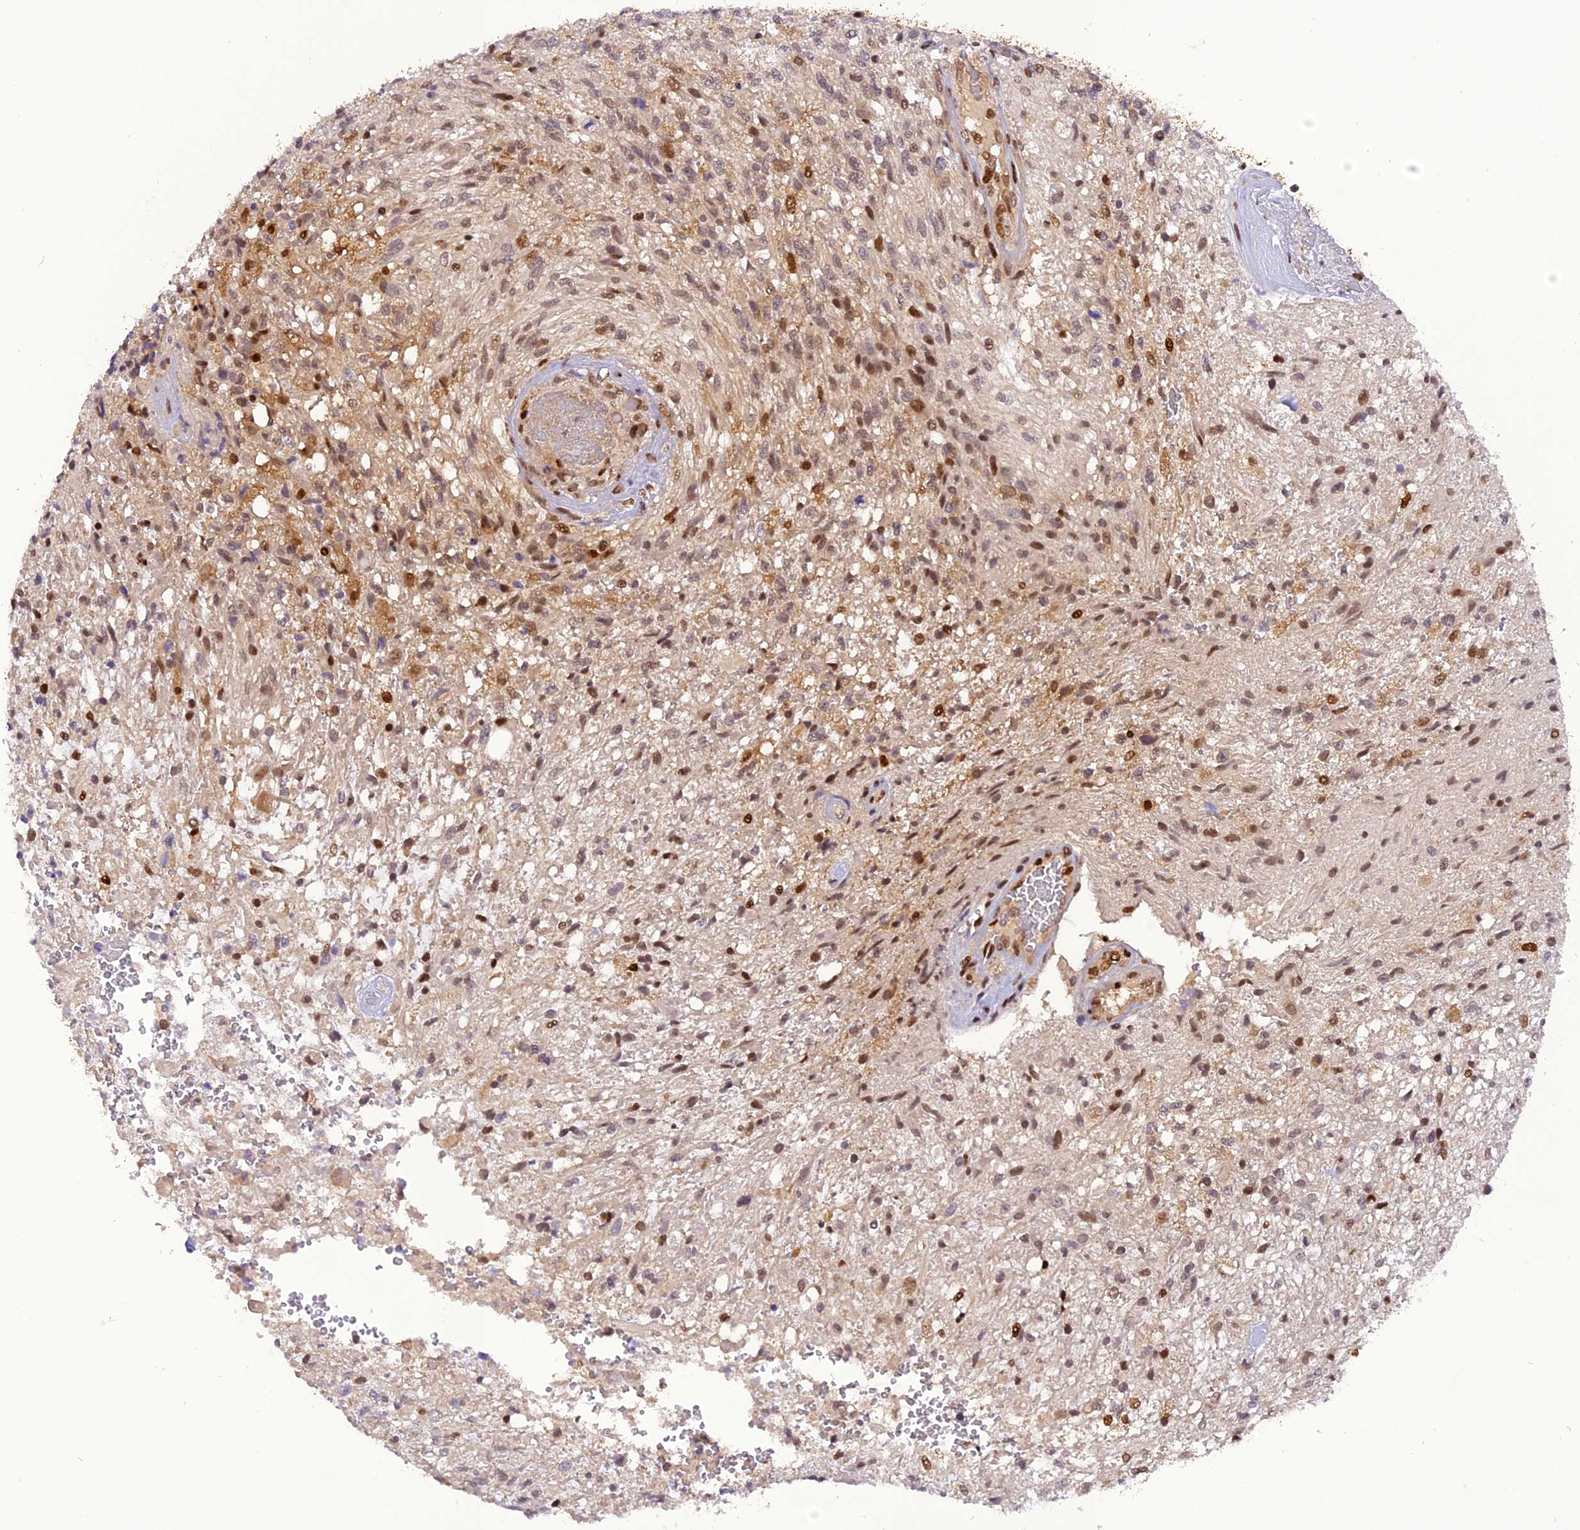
{"staining": {"intensity": "moderate", "quantity": "25%-75%", "location": "nuclear"}, "tissue": "glioma", "cell_type": "Tumor cells", "image_type": "cancer", "snomed": [{"axis": "morphology", "description": "Glioma, malignant, High grade"}, {"axis": "topography", "description": "Brain"}], "caption": "Malignant glioma (high-grade) stained with a brown dye reveals moderate nuclear positive staining in approximately 25%-75% of tumor cells.", "gene": "RABGGTA", "patient": {"sex": "male", "age": 56}}